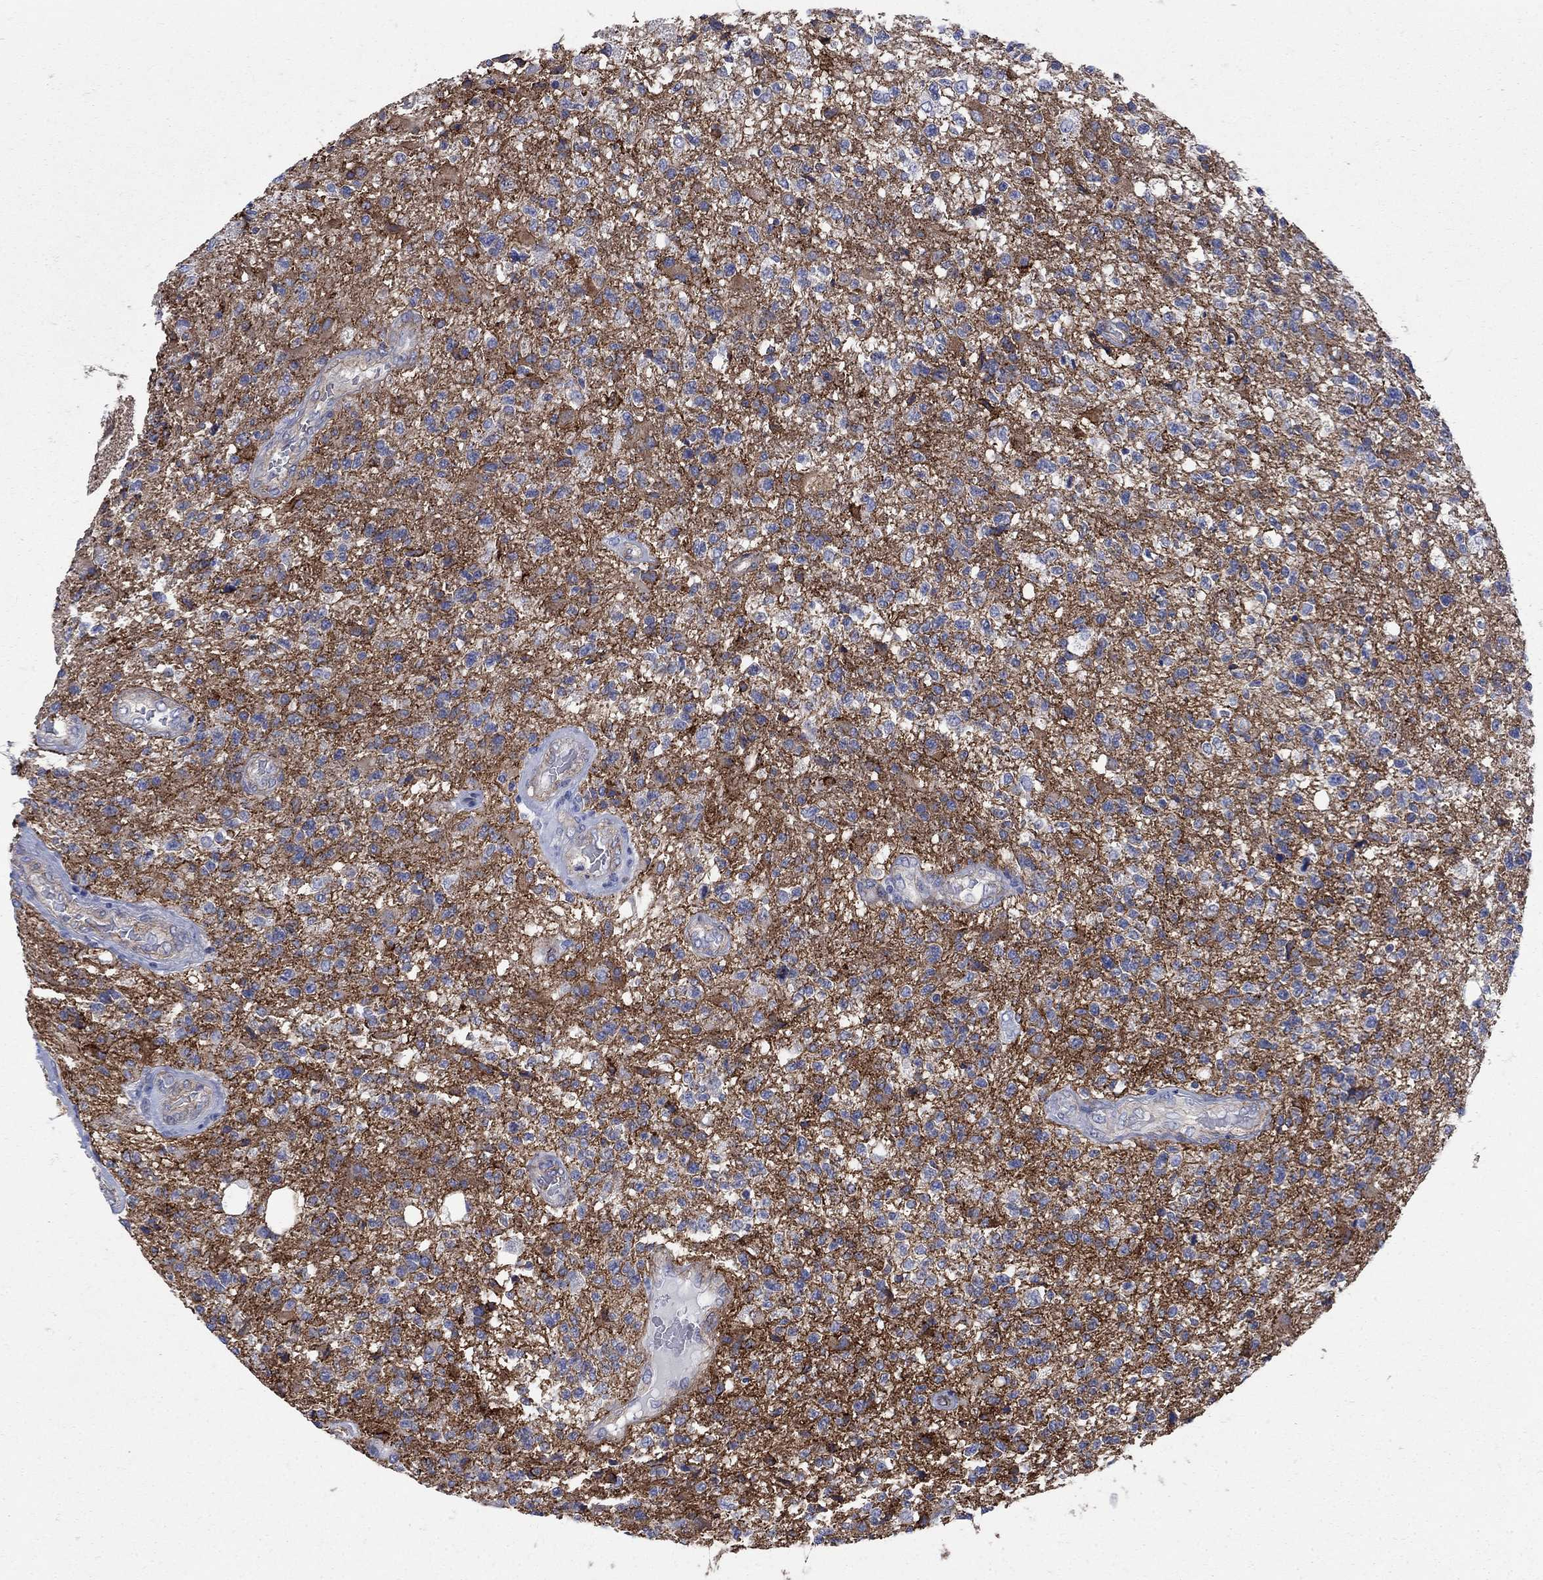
{"staining": {"intensity": "negative", "quantity": "none", "location": "none"}, "tissue": "glioma", "cell_type": "Tumor cells", "image_type": "cancer", "snomed": [{"axis": "morphology", "description": "Glioma, malignant, High grade"}, {"axis": "topography", "description": "Brain"}], "caption": "Image shows no significant protein positivity in tumor cells of malignant high-grade glioma.", "gene": "SEPTIN8", "patient": {"sex": "male", "age": 56}}